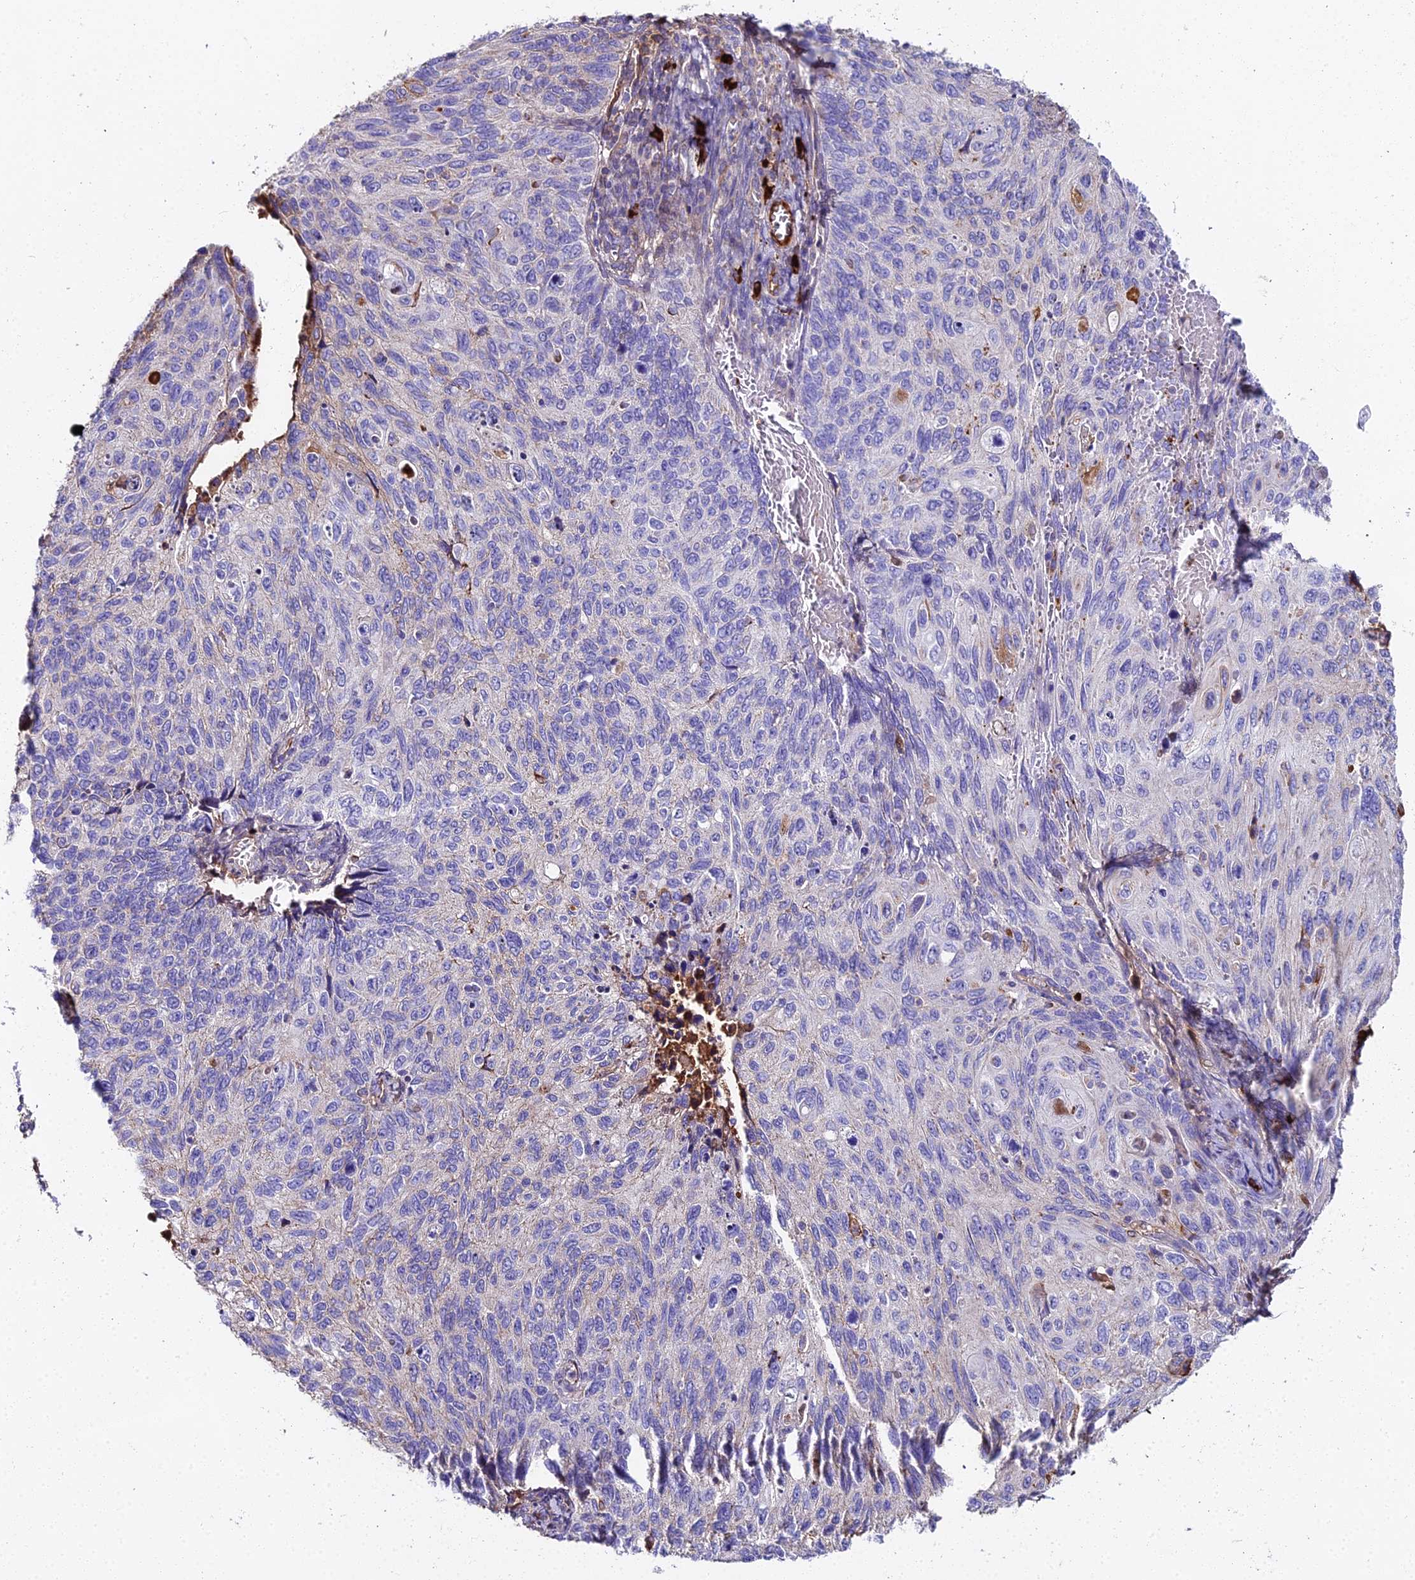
{"staining": {"intensity": "negative", "quantity": "none", "location": "none"}, "tissue": "cervical cancer", "cell_type": "Tumor cells", "image_type": "cancer", "snomed": [{"axis": "morphology", "description": "Squamous cell carcinoma, NOS"}, {"axis": "topography", "description": "Cervix"}], "caption": "There is no significant expression in tumor cells of cervical cancer.", "gene": "BEX4", "patient": {"sex": "female", "age": 70}}